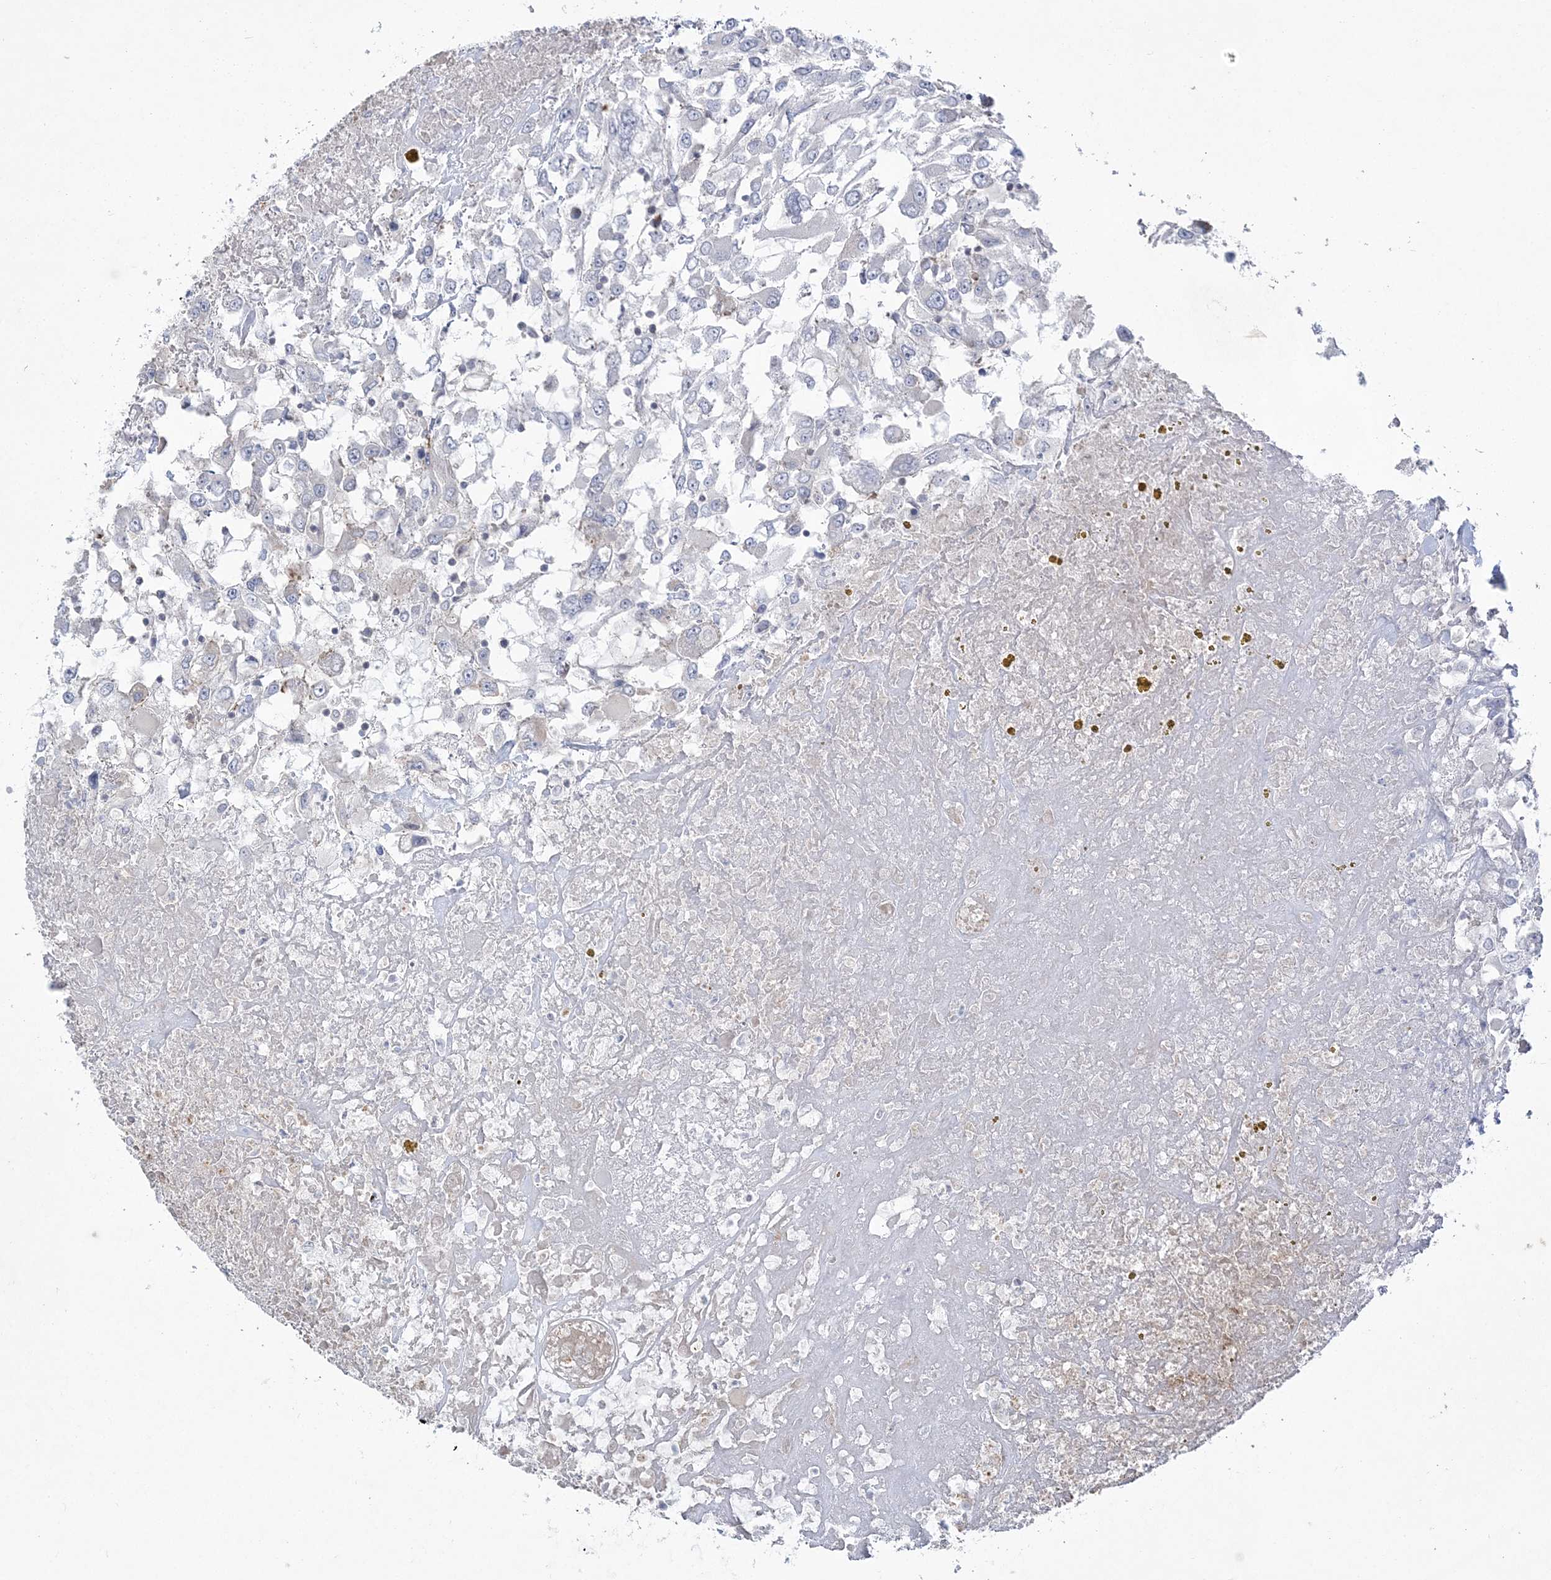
{"staining": {"intensity": "negative", "quantity": "none", "location": "none"}, "tissue": "renal cancer", "cell_type": "Tumor cells", "image_type": "cancer", "snomed": [{"axis": "morphology", "description": "Adenocarcinoma, NOS"}, {"axis": "topography", "description": "Kidney"}], "caption": "Histopathology image shows no protein expression in tumor cells of renal cancer tissue.", "gene": "ADAMTS12", "patient": {"sex": "female", "age": 52}}